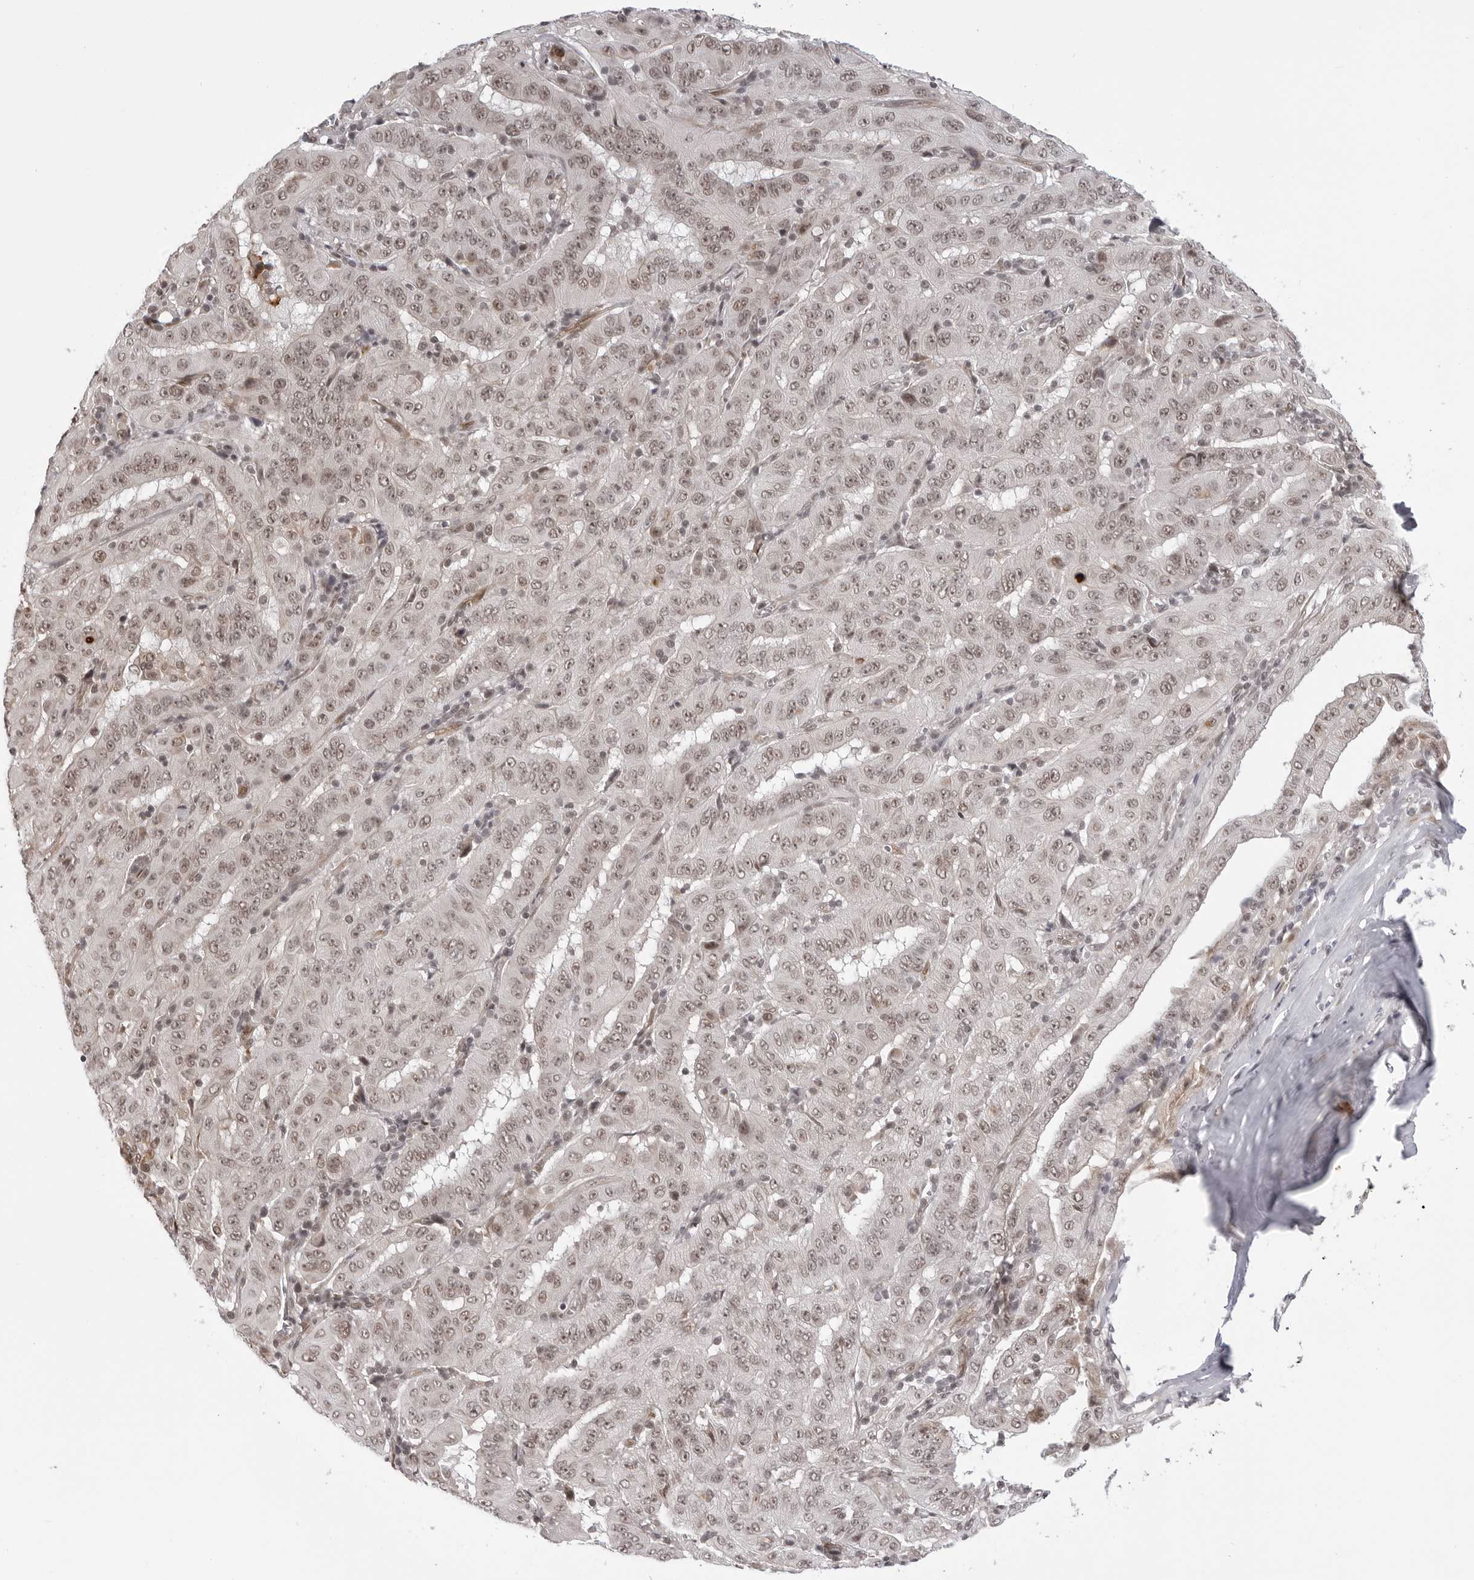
{"staining": {"intensity": "moderate", "quantity": ">75%", "location": "nuclear"}, "tissue": "pancreatic cancer", "cell_type": "Tumor cells", "image_type": "cancer", "snomed": [{"axis": "morphology", "description": "Adenocarcinoma, NOS"}, {"axis": "topography", "description": "Pancreas"}], "caption": "Tumor cells exhibit moderate nuclear staining in approximately >75% of cells in adenocarcinoma (pancreatic).", "gene": "PHF3", "patient": {"sex": "male", "age": 63}}